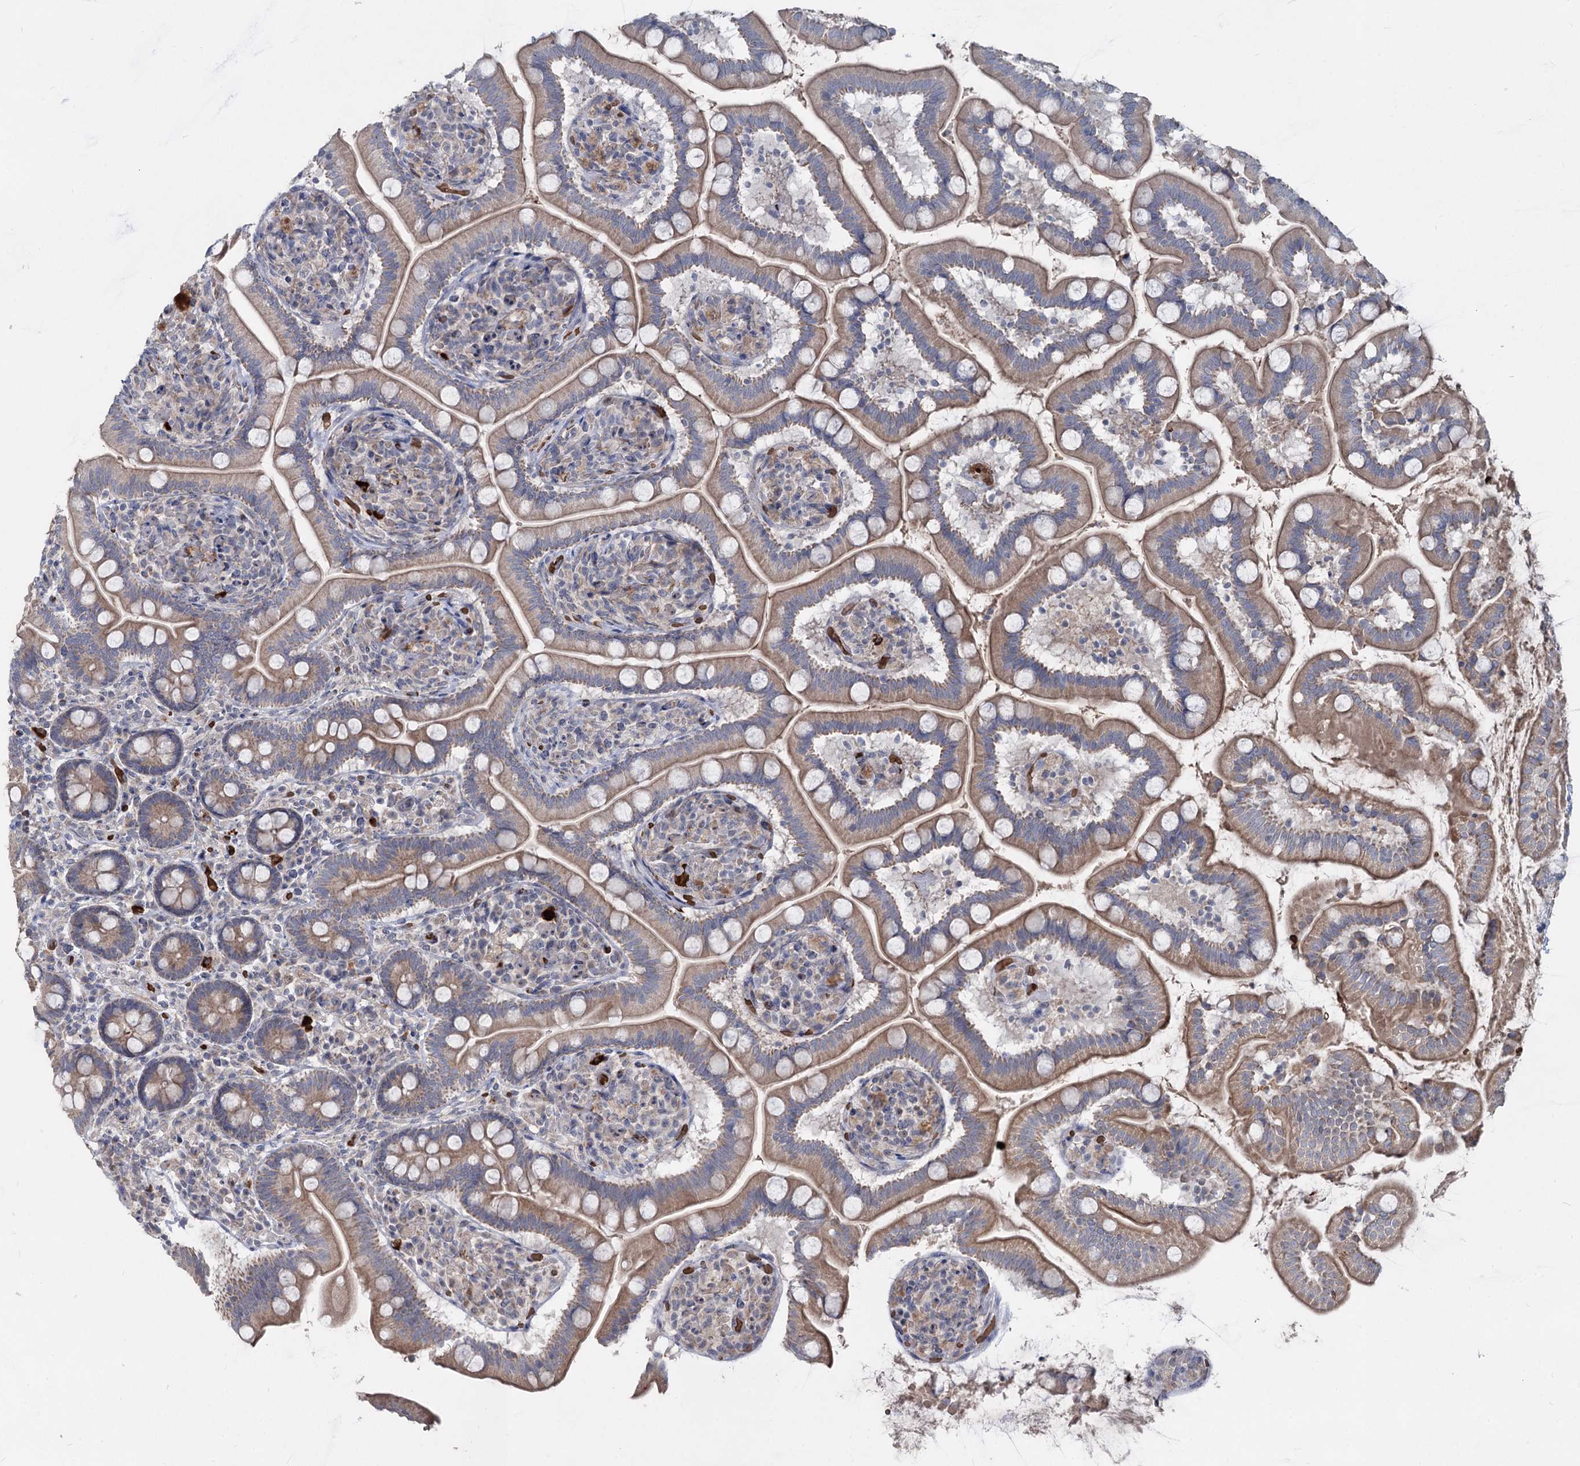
{"staining": {"intensity": "moderate", "quantity": ">75%", "location": "cytoplasmic/membranous"}, "tissue": "small intestine", "cell_type": "Glandular cells", "image_type": "normal", "snomed": [{"axis": "morphology", "description": "Normal tissue, NOS"}, {"axis": "topography", "description": "Small intestine"}], "caption": "The immunohistochemical stain labels moderate cytoplasmic/membranous staining in glandular cells of normal small intestine. (DAB IHC, brown staining for protein, blue staining for nuclei).", "gene": "RNF6", "patient": {"sex": "female", "age": 64}}